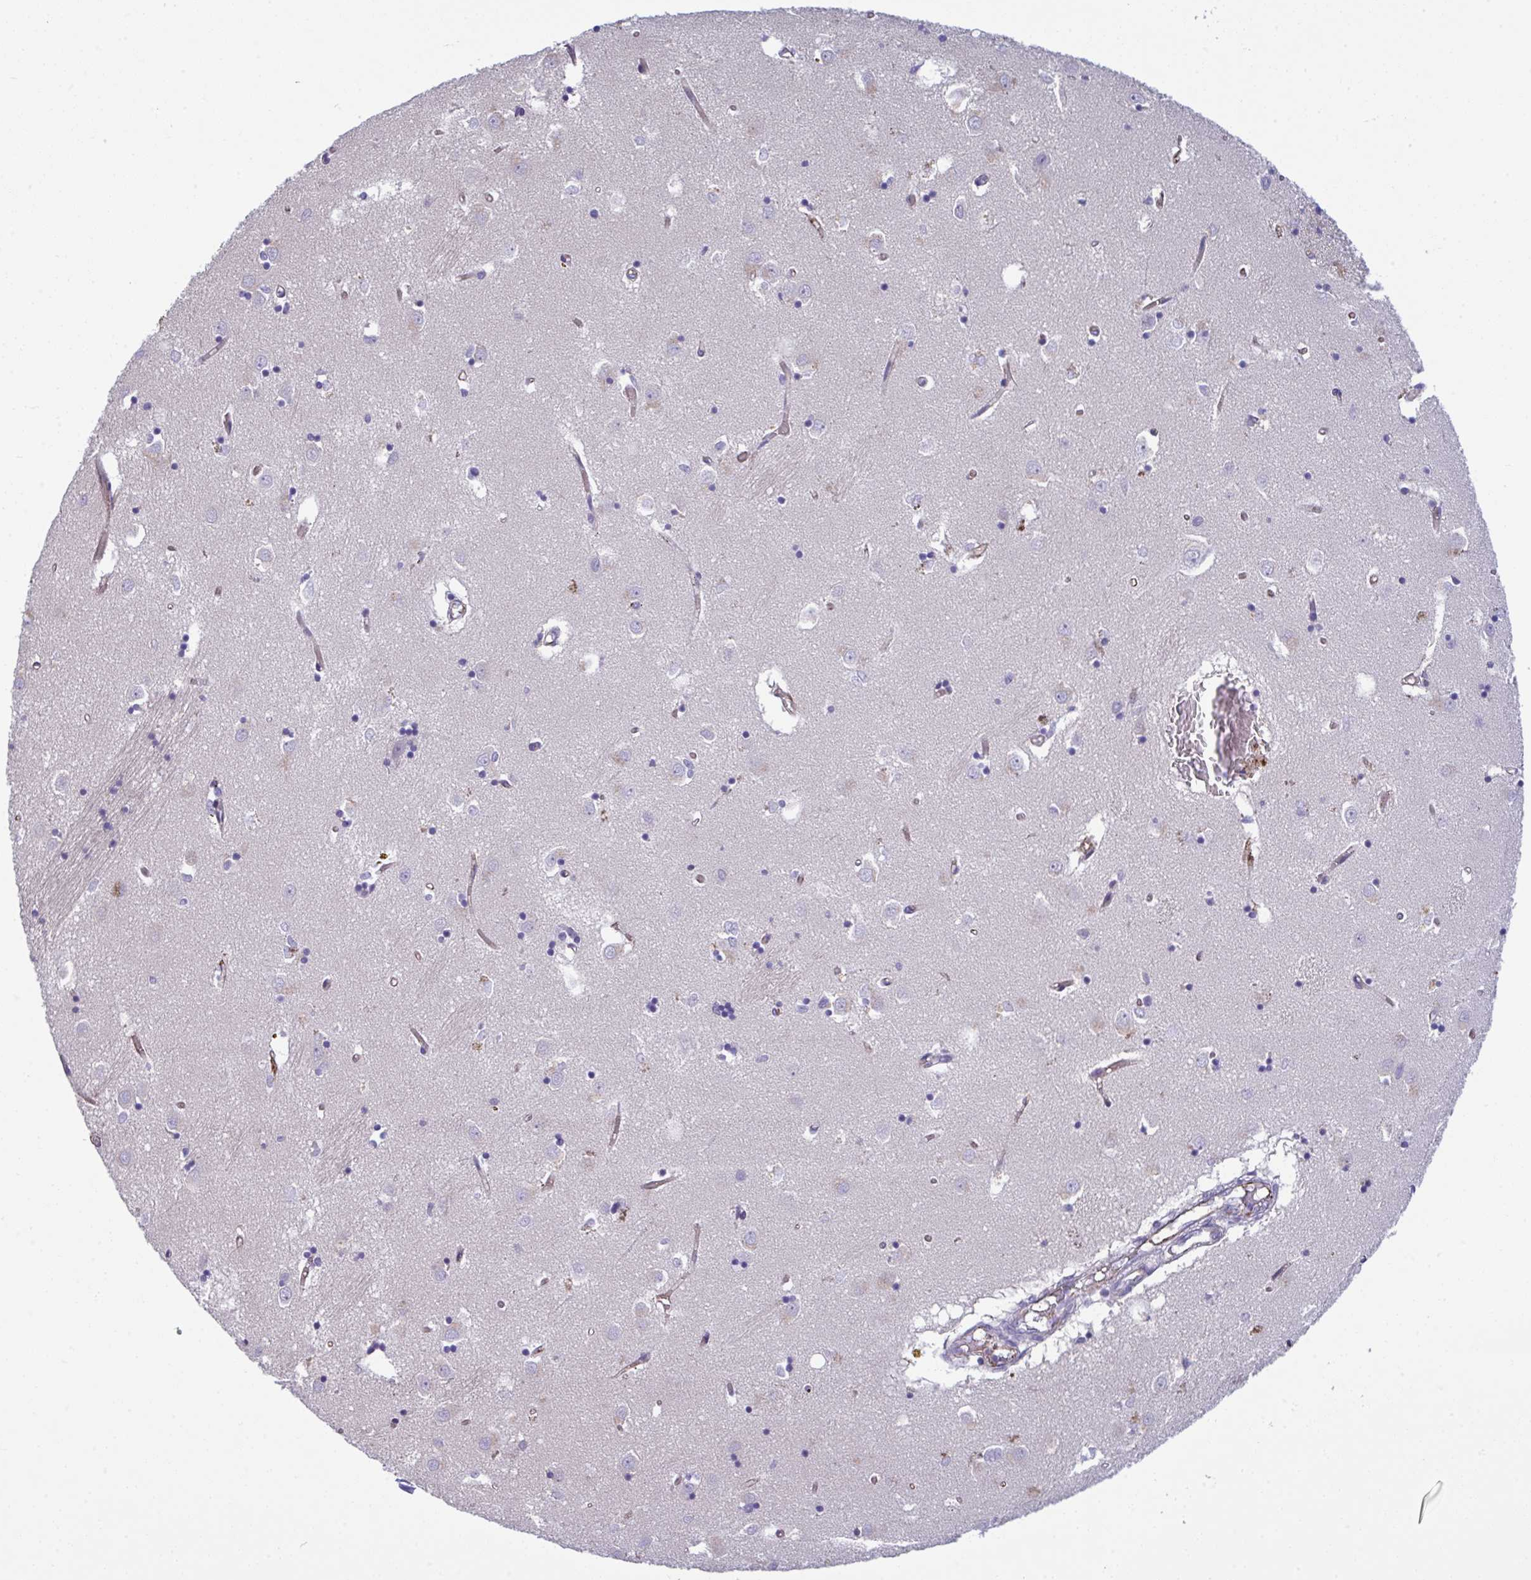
{"staining": {"intensity": "negative", "quantity": "none", "location": "none"}, "tissue": "caudate", "cell_type": "Glial cells", "image_type": "normal", "snomed": [{"axis": "morphology", "description": "Normal tissue, NOS"}, {"axis": "topography", "description": "Lateral ventricle wall"}], "caption": "The IHC image has no significant expression in glial cells of caudate. The staining was performed using DAB (3,3'-diaminobenzidine) to visualize the protein expression in brown, while the nuclei were stained in blue with hematoxylin (Magnification: 20x).", "gene": "TOR1AIP2", "patient": {"sex": "male", "age": 70}}